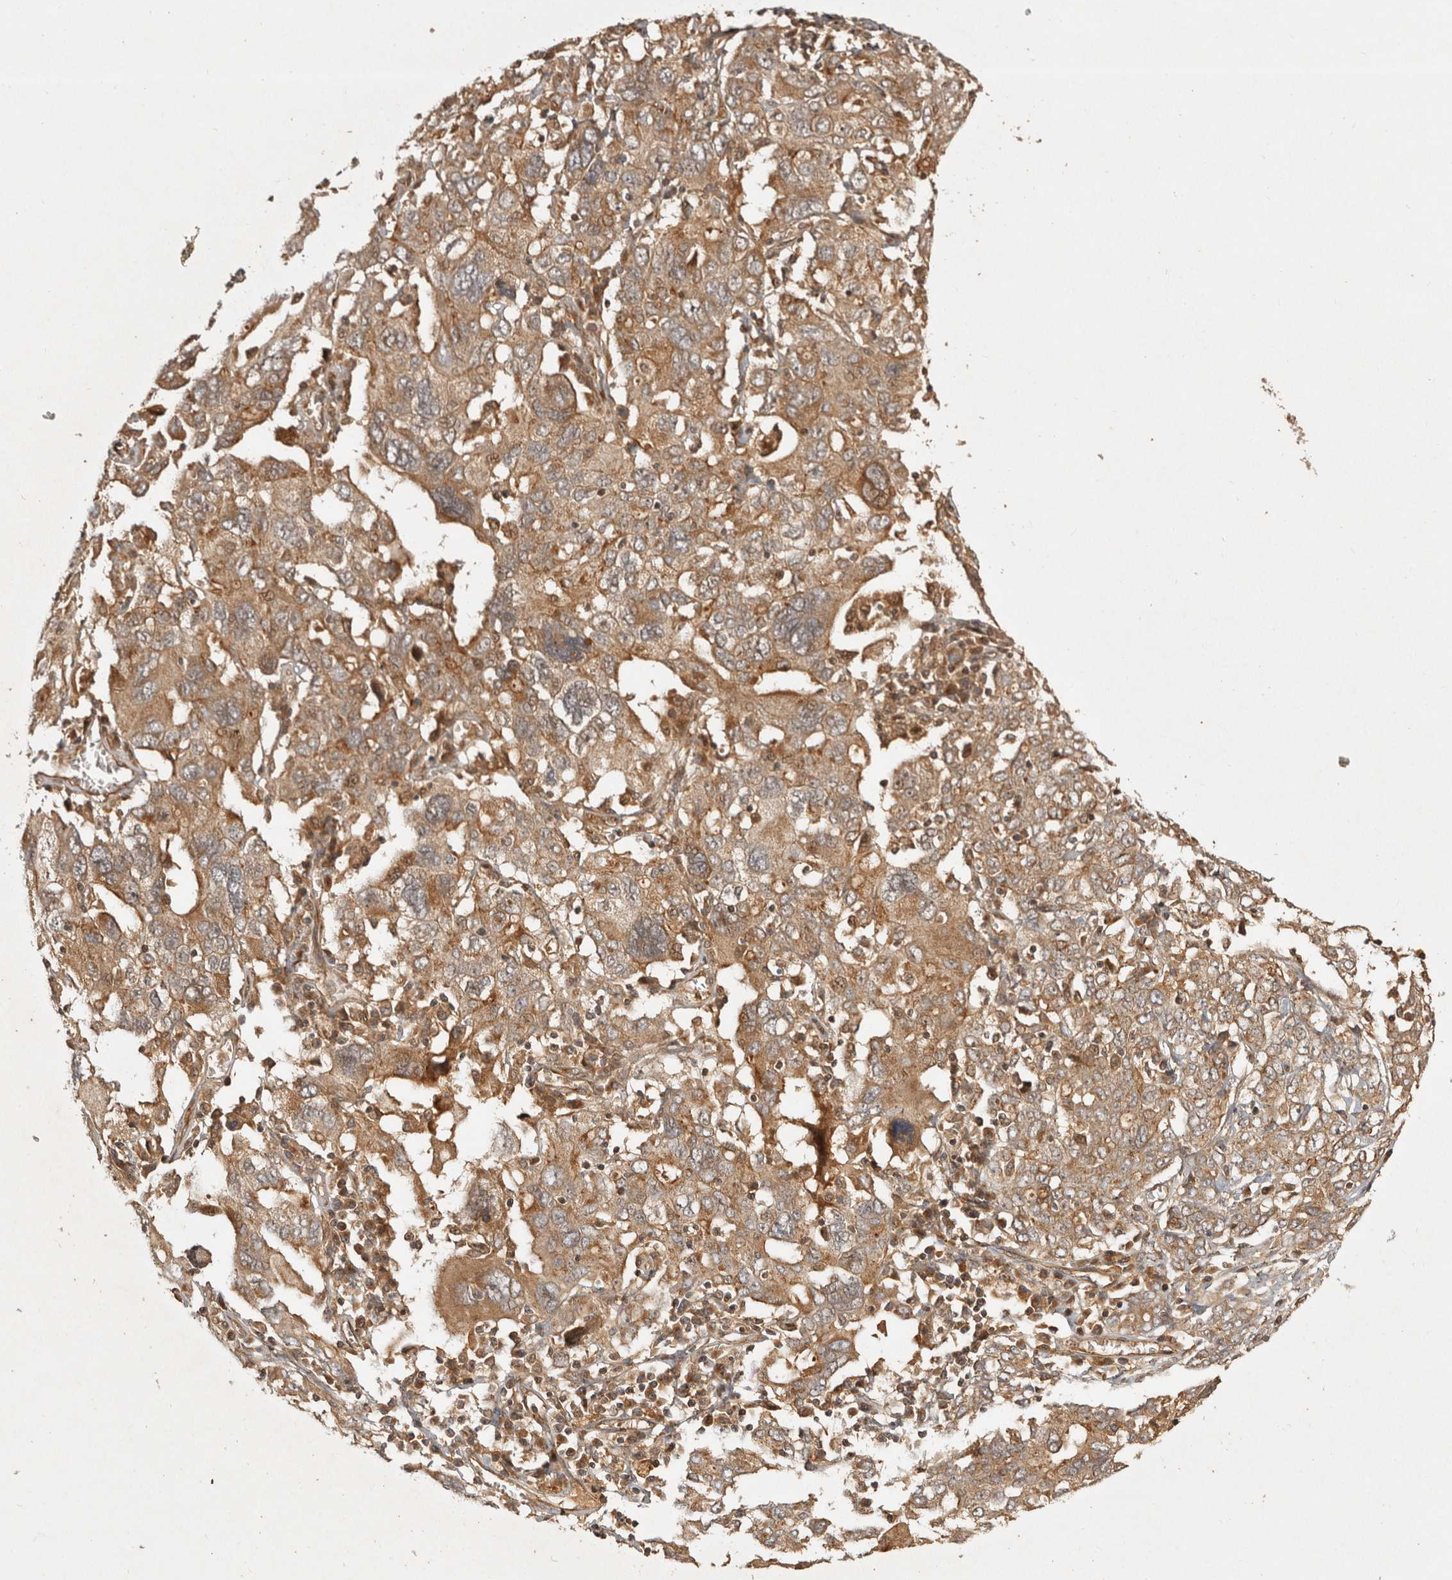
{"staining": {"intensity": "moderate", "quantity": ">75%", "location": "cytoplasmic/membranous"}, "tissue": "ovarian cancer", "cell_type": "Tumor cells", "image_type": "cancer", "snomed": [{"axis": "morphology", "description": "Carcinoma, endometroid"}, {"axis": "topography", "description": "Ovary"}], "caption": "Immunohistochemical staining of human ovarian endometroid carcinoma demonstrates medium levels of moderate cytoplasmic/membranous expression in about >75% of tumor cells.", "gene": "CAMSAP2", "patient": {"sex": "female", "age": 62}}